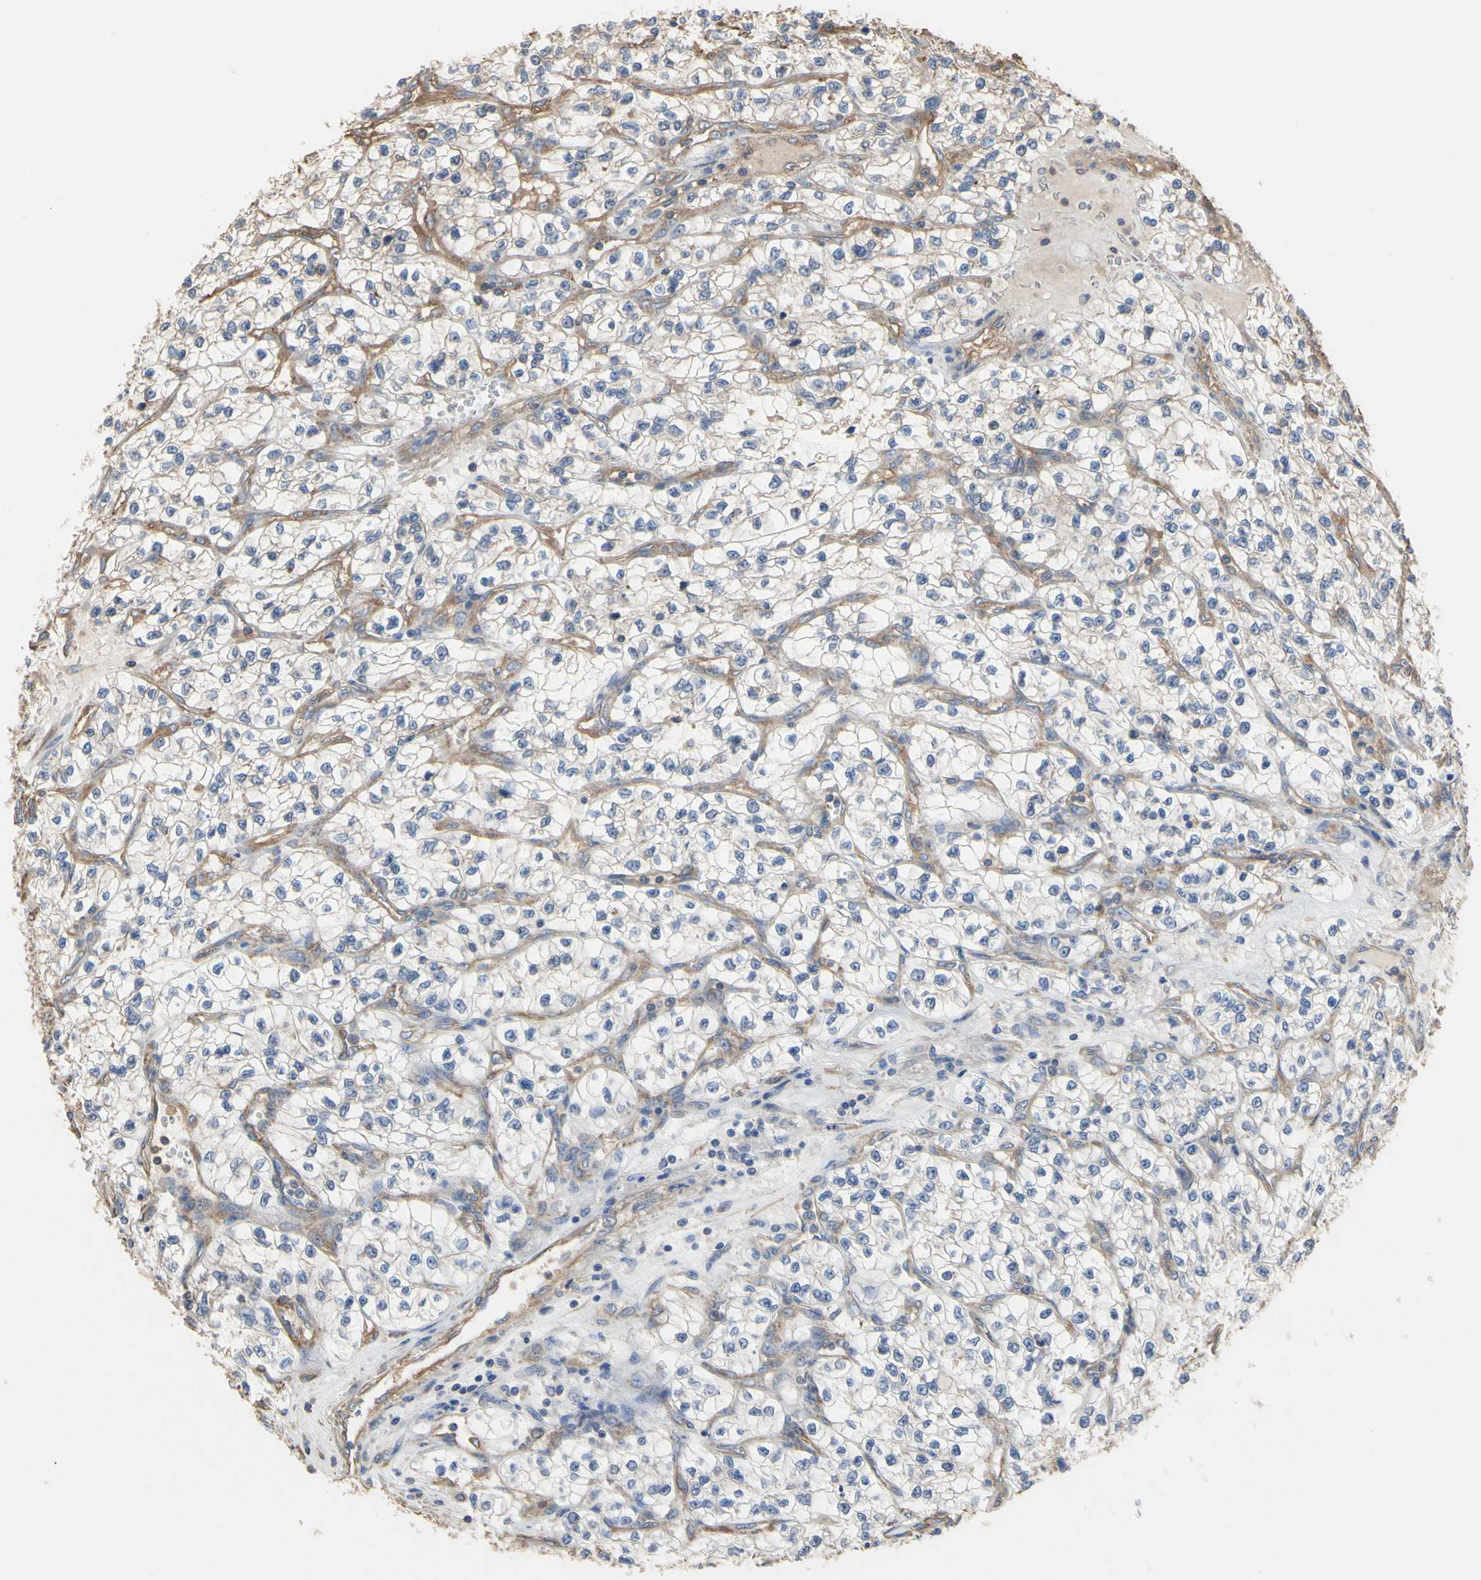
{"staining": {"intensity": "moderate", "quantity": "<25%", "location": "cytoplasmic/membranous"}, "tissue": "renal cancer", "cell_type": "Tumor cells", "image_type": "cancer", "snomed": [{"axis": "morphology", "description": "Adenocarcinoma, NOS"}, {"axis": "topography", "description": "Kidney"}], "caption": "Immunohistochemistry of human adenocarcinoma (renal) displays low levels of moderate cytoplasmic/membranous staining in approximately <25% of tumor cells.", "gene": "PDZK1", "patient": {"sex": "female", "age": 57}}